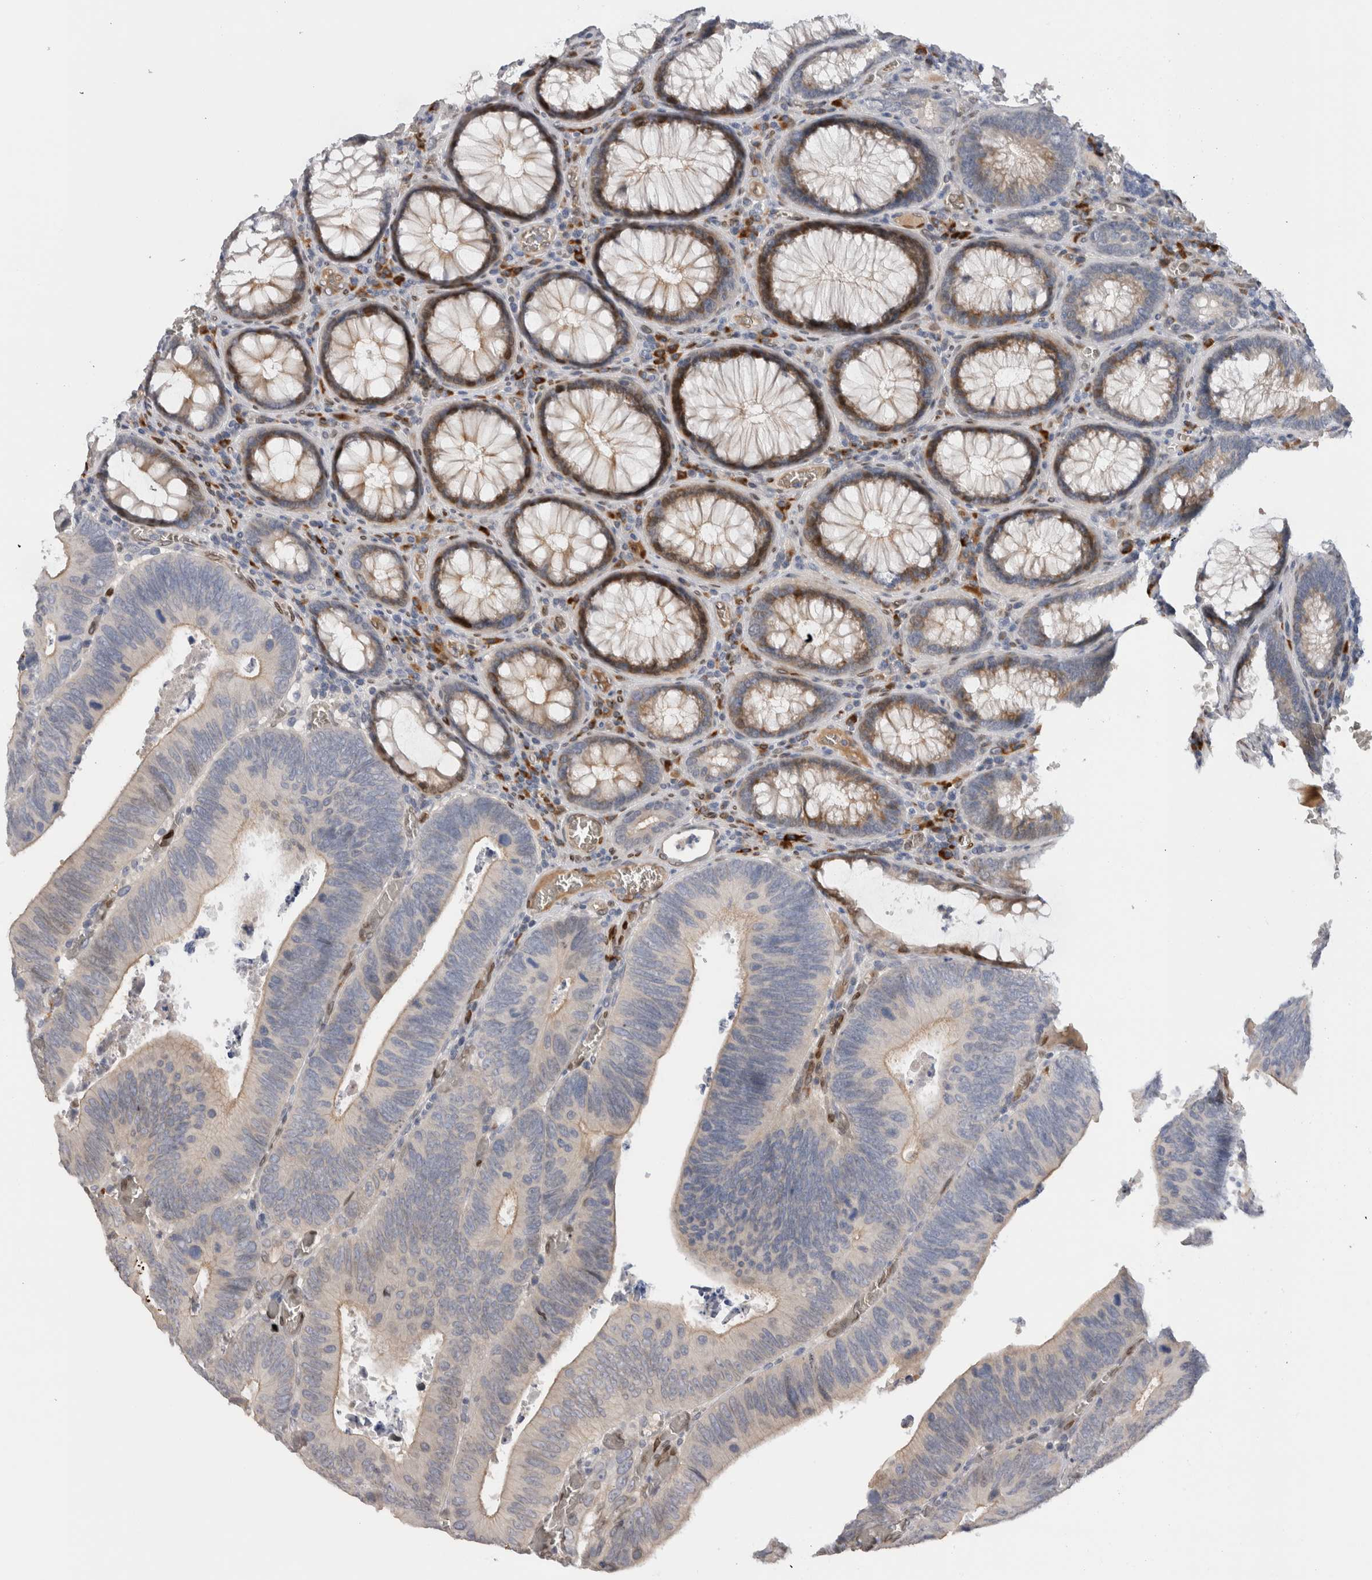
{"staining": {"intensity": "weak", "quantity": "<25%", "location": "cytoplasmic/membranous"}, "tissue": "colorectal cancer", "cell_type": "Tumor cells", "image_type": "cancer", "snomed": [{"axis": "morphology", "description": "Inflammation, NOS"}, {"axis": "morphology", "description": "Adenocarcinoma, NOS"}, {"axis": "topography", "description": "Colon"}], "caption": "This is a micrograph of immunohistochemistry (IHC) staining of adenocarcinoma (colorectal), which shows no staining in tumor cells.", "gene": "DMTN", "patient": {"sex": "male", "age": 72}}